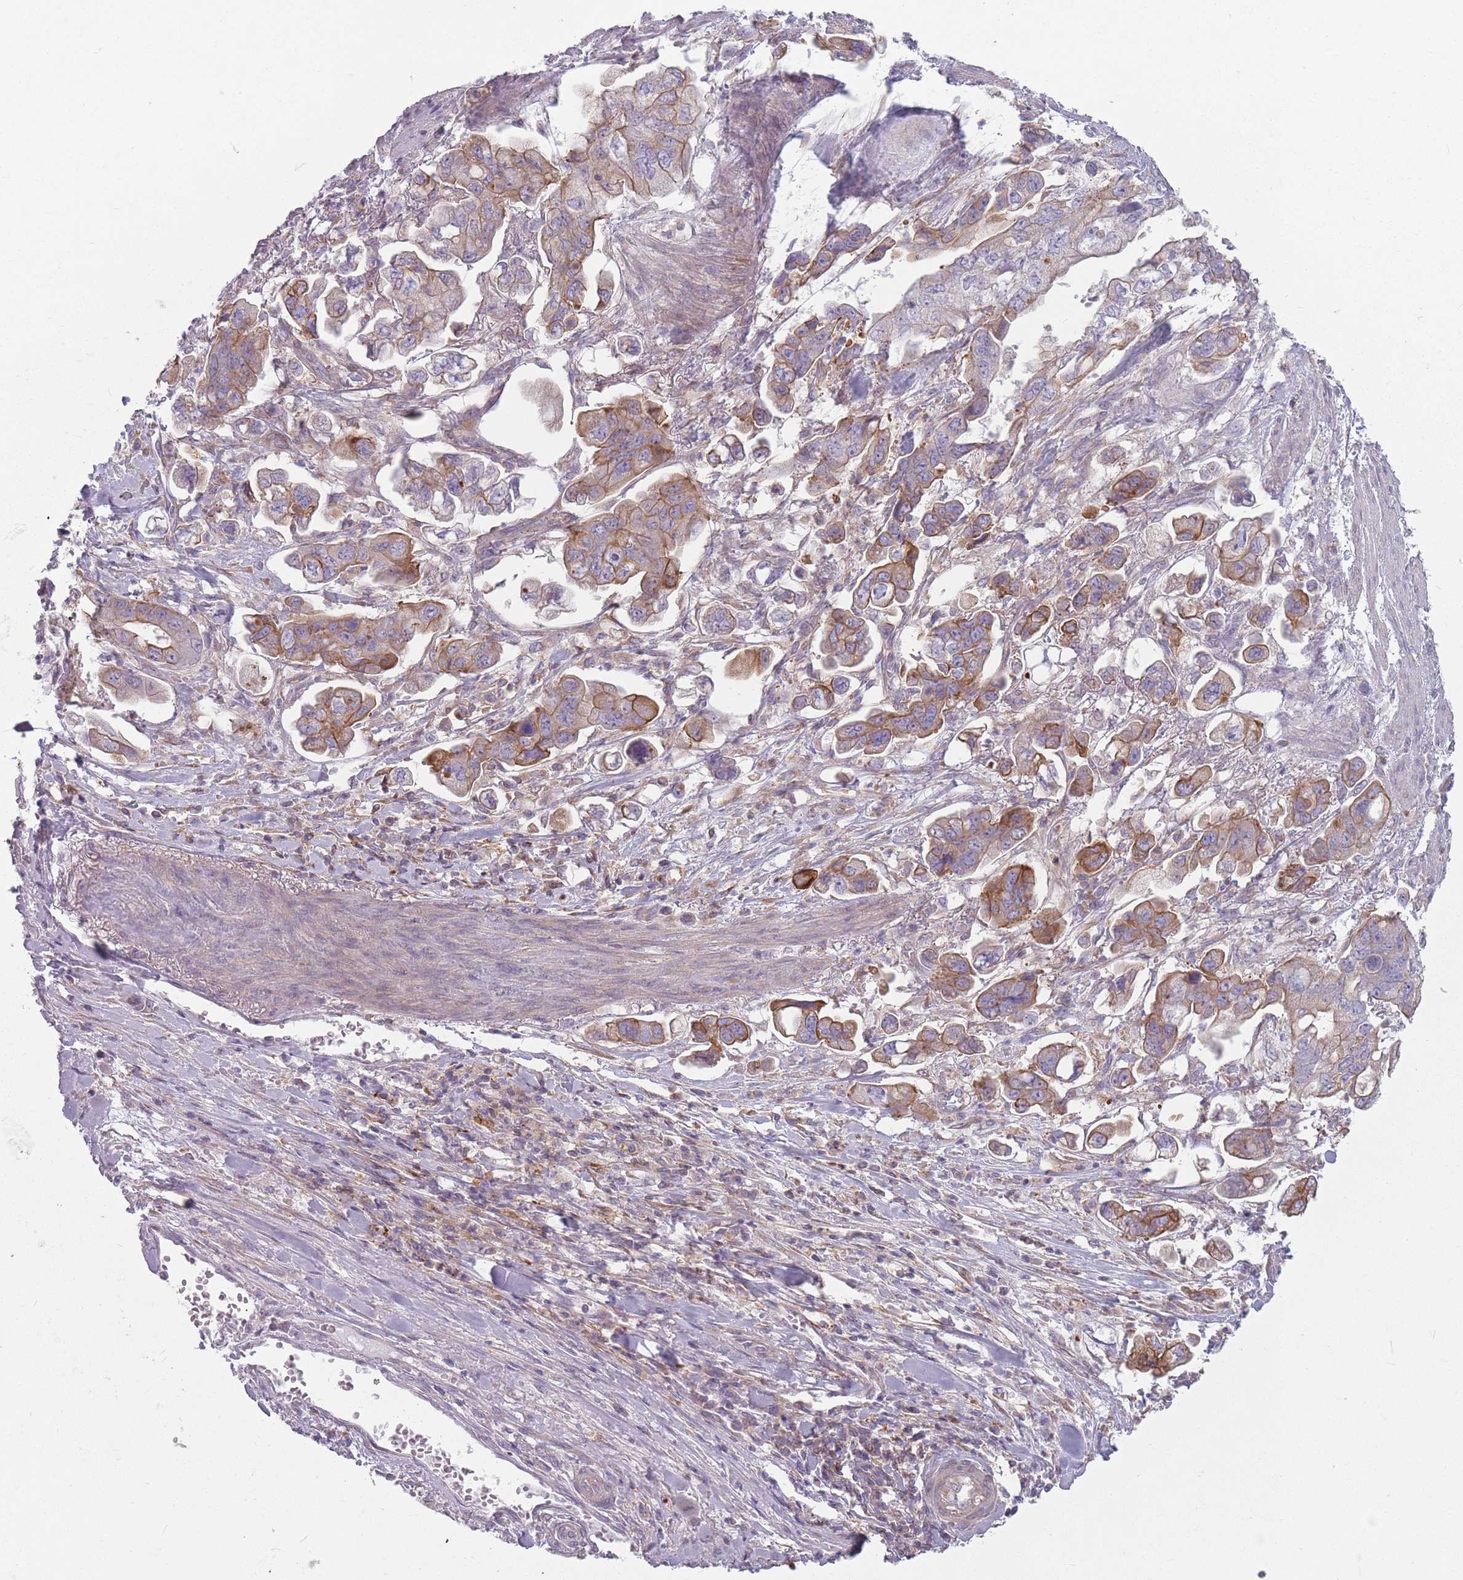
{"staining": {"intensity": "moderate", "quantity": ">75%", "location": "cytoplasmic/membranous"}, "tissue": "stomach cancer", "cell_type": "Tumor cells", "image_type": "cancer", "snomed": [{"axis": "morphology", "description": "Adenocarcinoma, NOS"}, {"axis": "topography", "description": "Stomach"}], "caption": "Protein staining of stomach adenocarcinoma tissue reveals moderate cytoplasmic/membranous positivity in approximately >75% of tumor cells. (Stains: DAB in brown, nuclei in blue, Microscopy: brightfield microscopy at high magnification).", "gene": "HSBP1L1", "patient": {"sex": "male", "age": 62}}